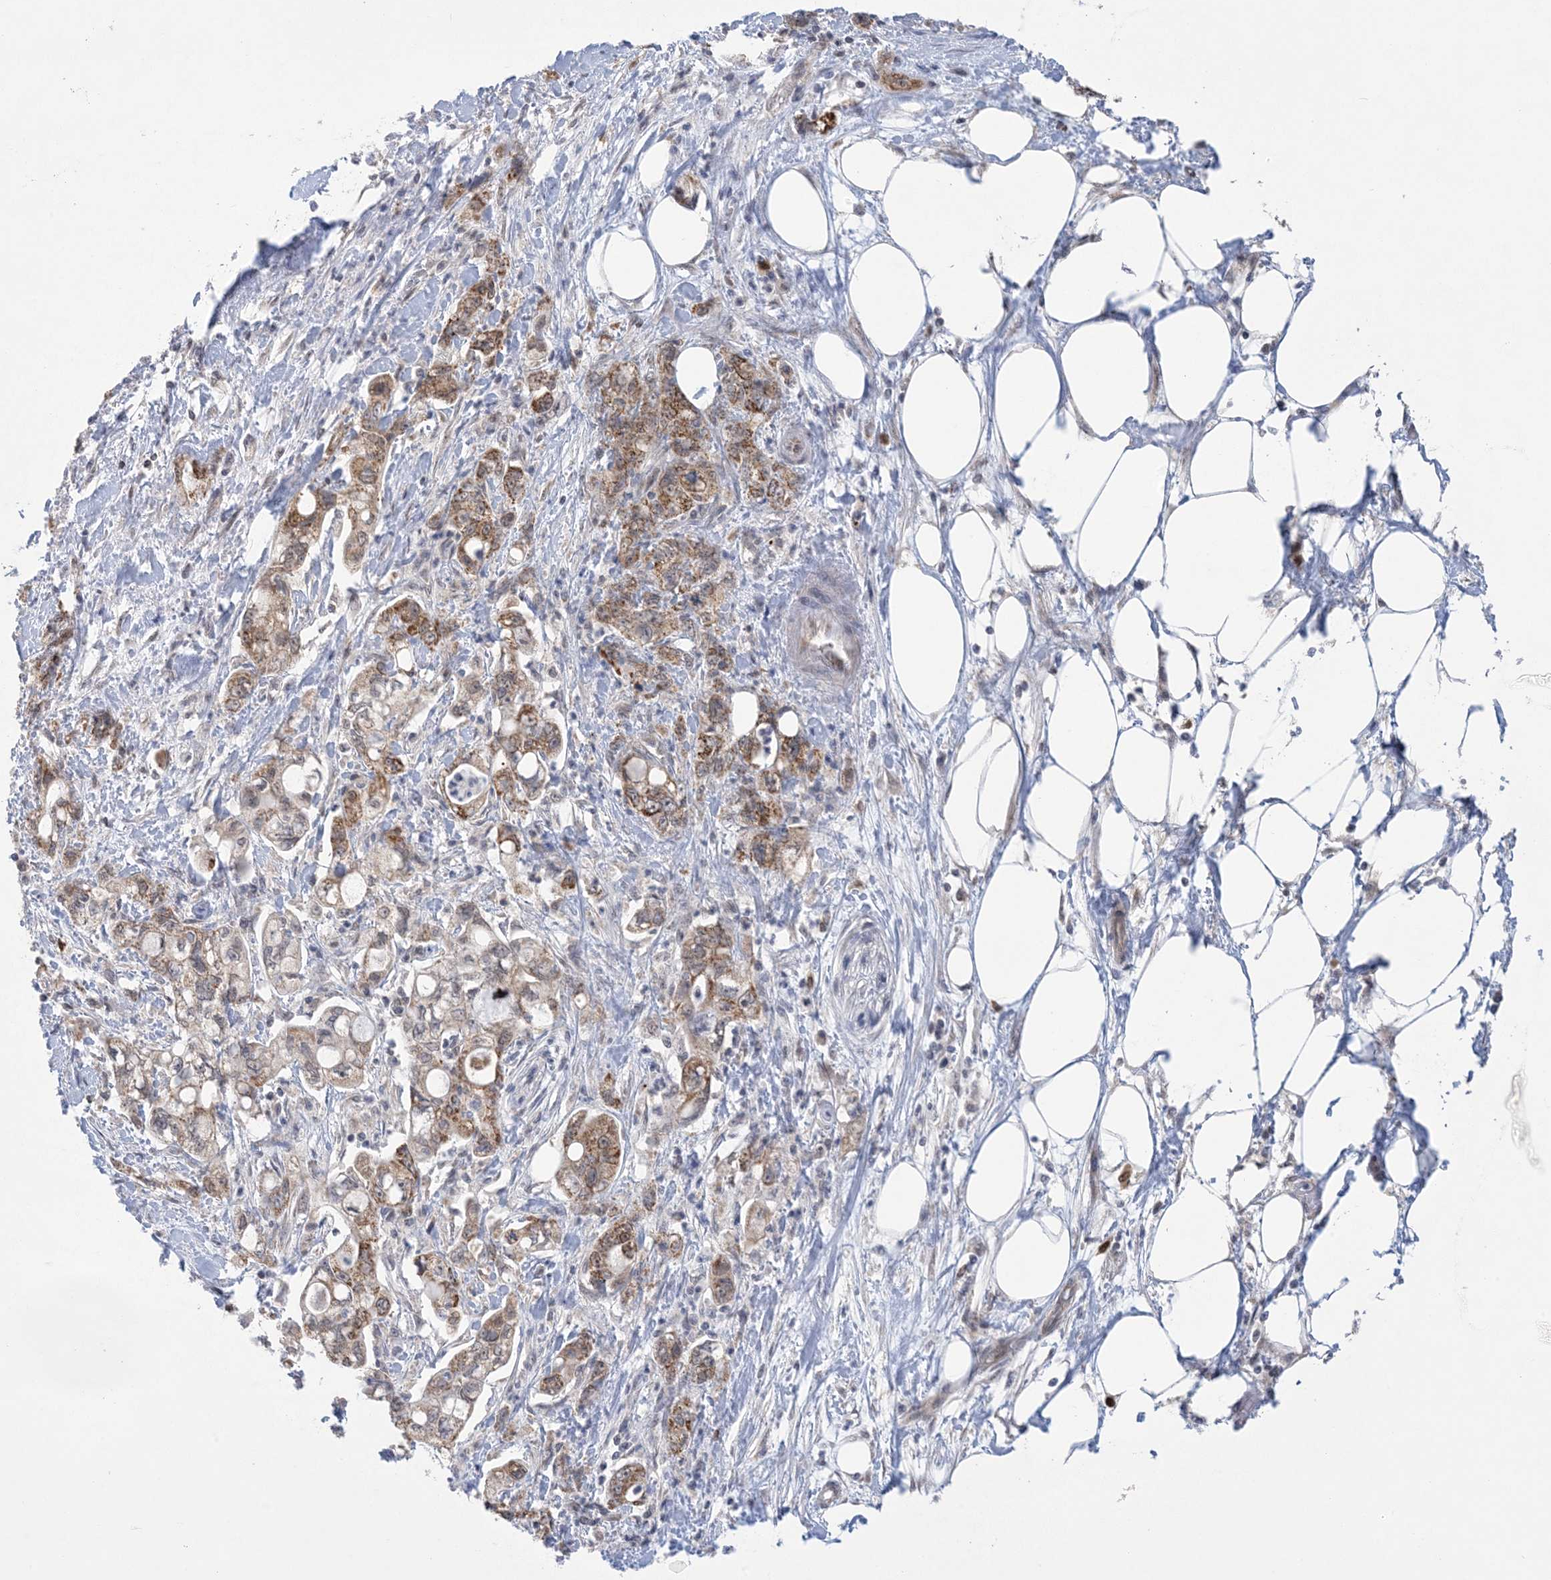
{"staining": {"intensity": "moderate", "quantity": "25%-75%", "location": "cytoplasmic/membranous"}, "tissue": "pancreatic cancer", "cell_type": "Tumor cells", "image_type": "cancer", "snomed": [{"axis": "morphology", "description": "Adenocarcinoma, NOS"}, {"axis": "topography", "description": "Pancreas"}], "caption": "Tumor cells reveal medium levels of moderate cytoplasmic/membranous staining in about 25%-75% of cells in human pancreatic cancer.", "gene": "TRMT10C", "patient": {"sex": "male", "age": 70}}